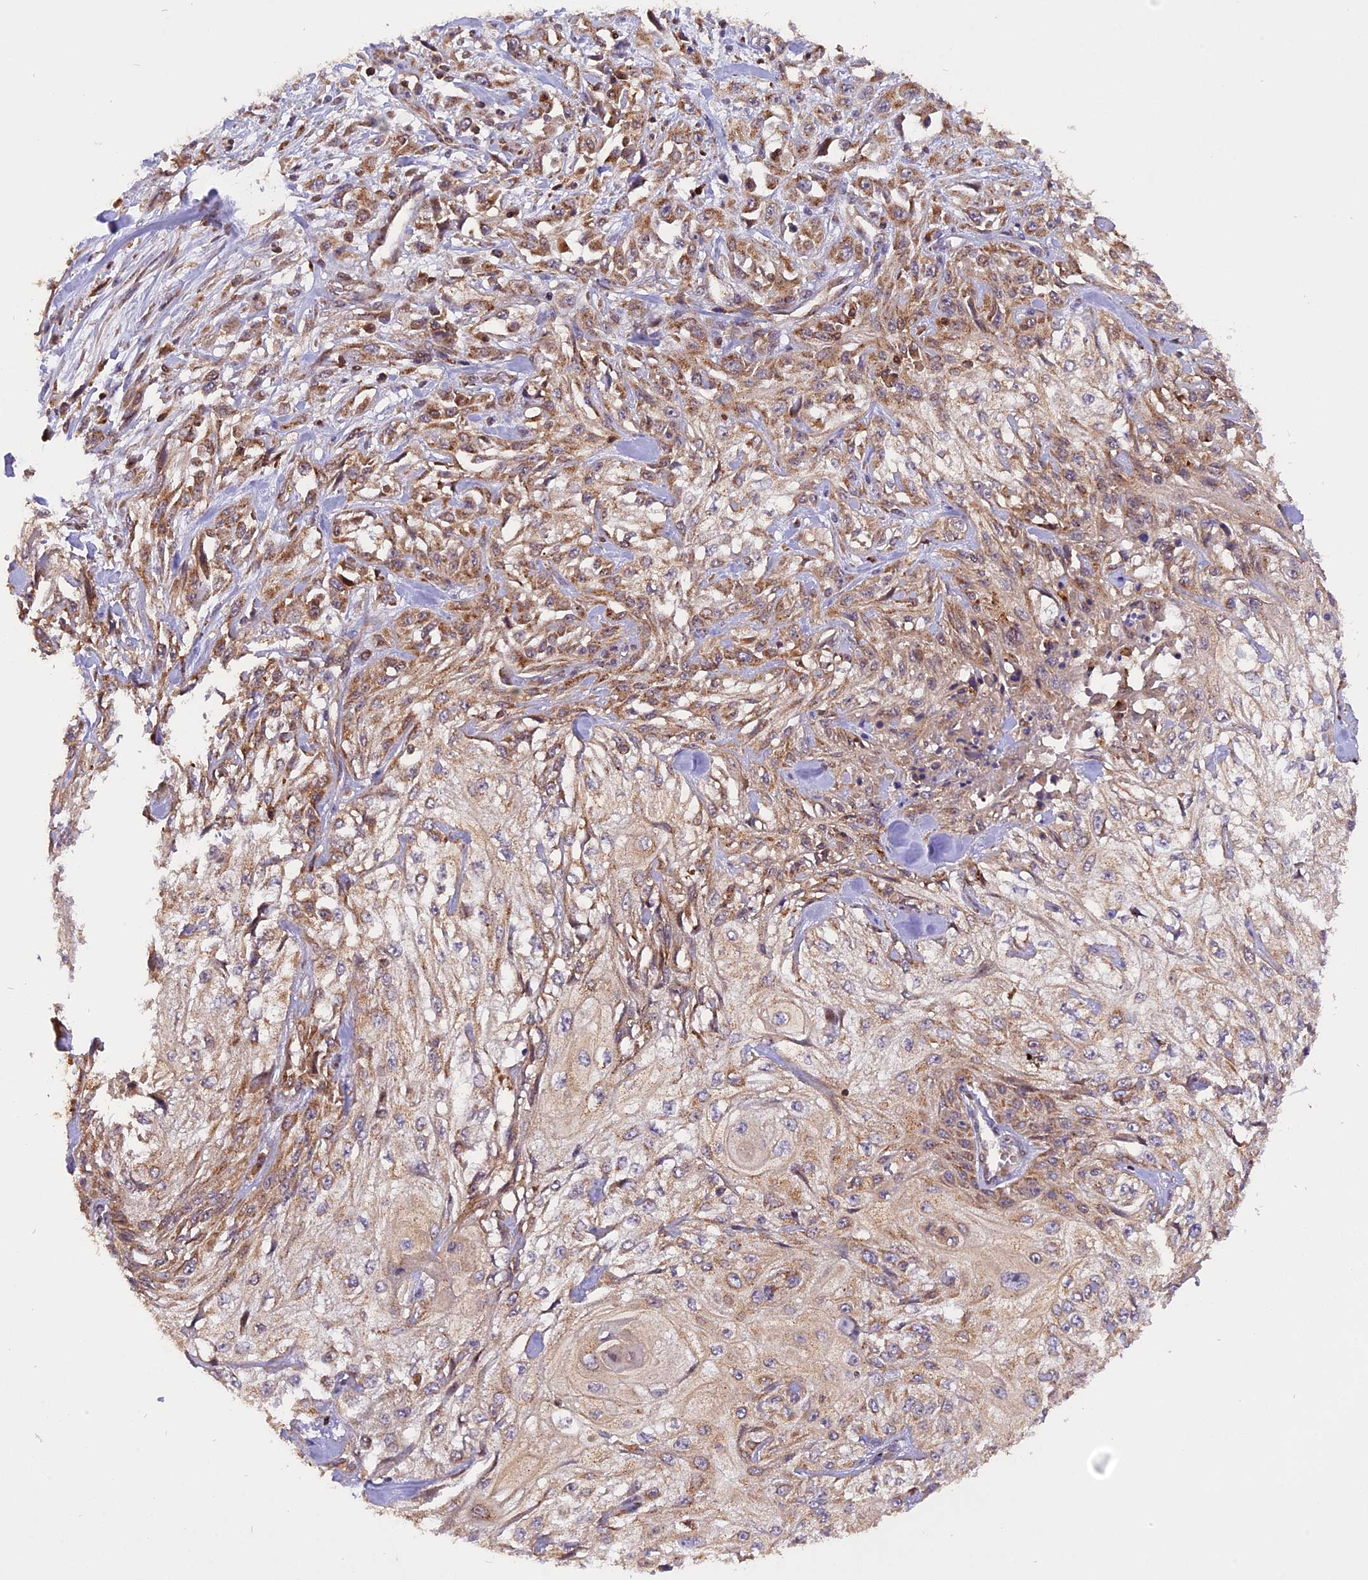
{"staining": {"intensity": "moderate", "quantity": ">75%", "location": "cytoplasmic/membranous"}, "tissue": "skin cancer", "cell_type": "Tumor cells", "image_type": "cancer", "snomed": [{"axis": "morphology", "description": "Squamous cell carcinoma, NOS"}, {"axis": "morphology", "description": "Squamous cell carcinoma, metastatic, NOS"}, {"axis": "topography", "description": "Skin"}, {"axis": "topography", "description": "Lymph node"}], "caption": "An IHC image of neoplastic tissue is shown. Protein staining in brown labels moderate cytoplasmic/membranous positivity in skin cancer (squamous cell carcinoma) within tumor cells.", "gene": "PEX3", "patient": {"sex": "male", "age": 75}}